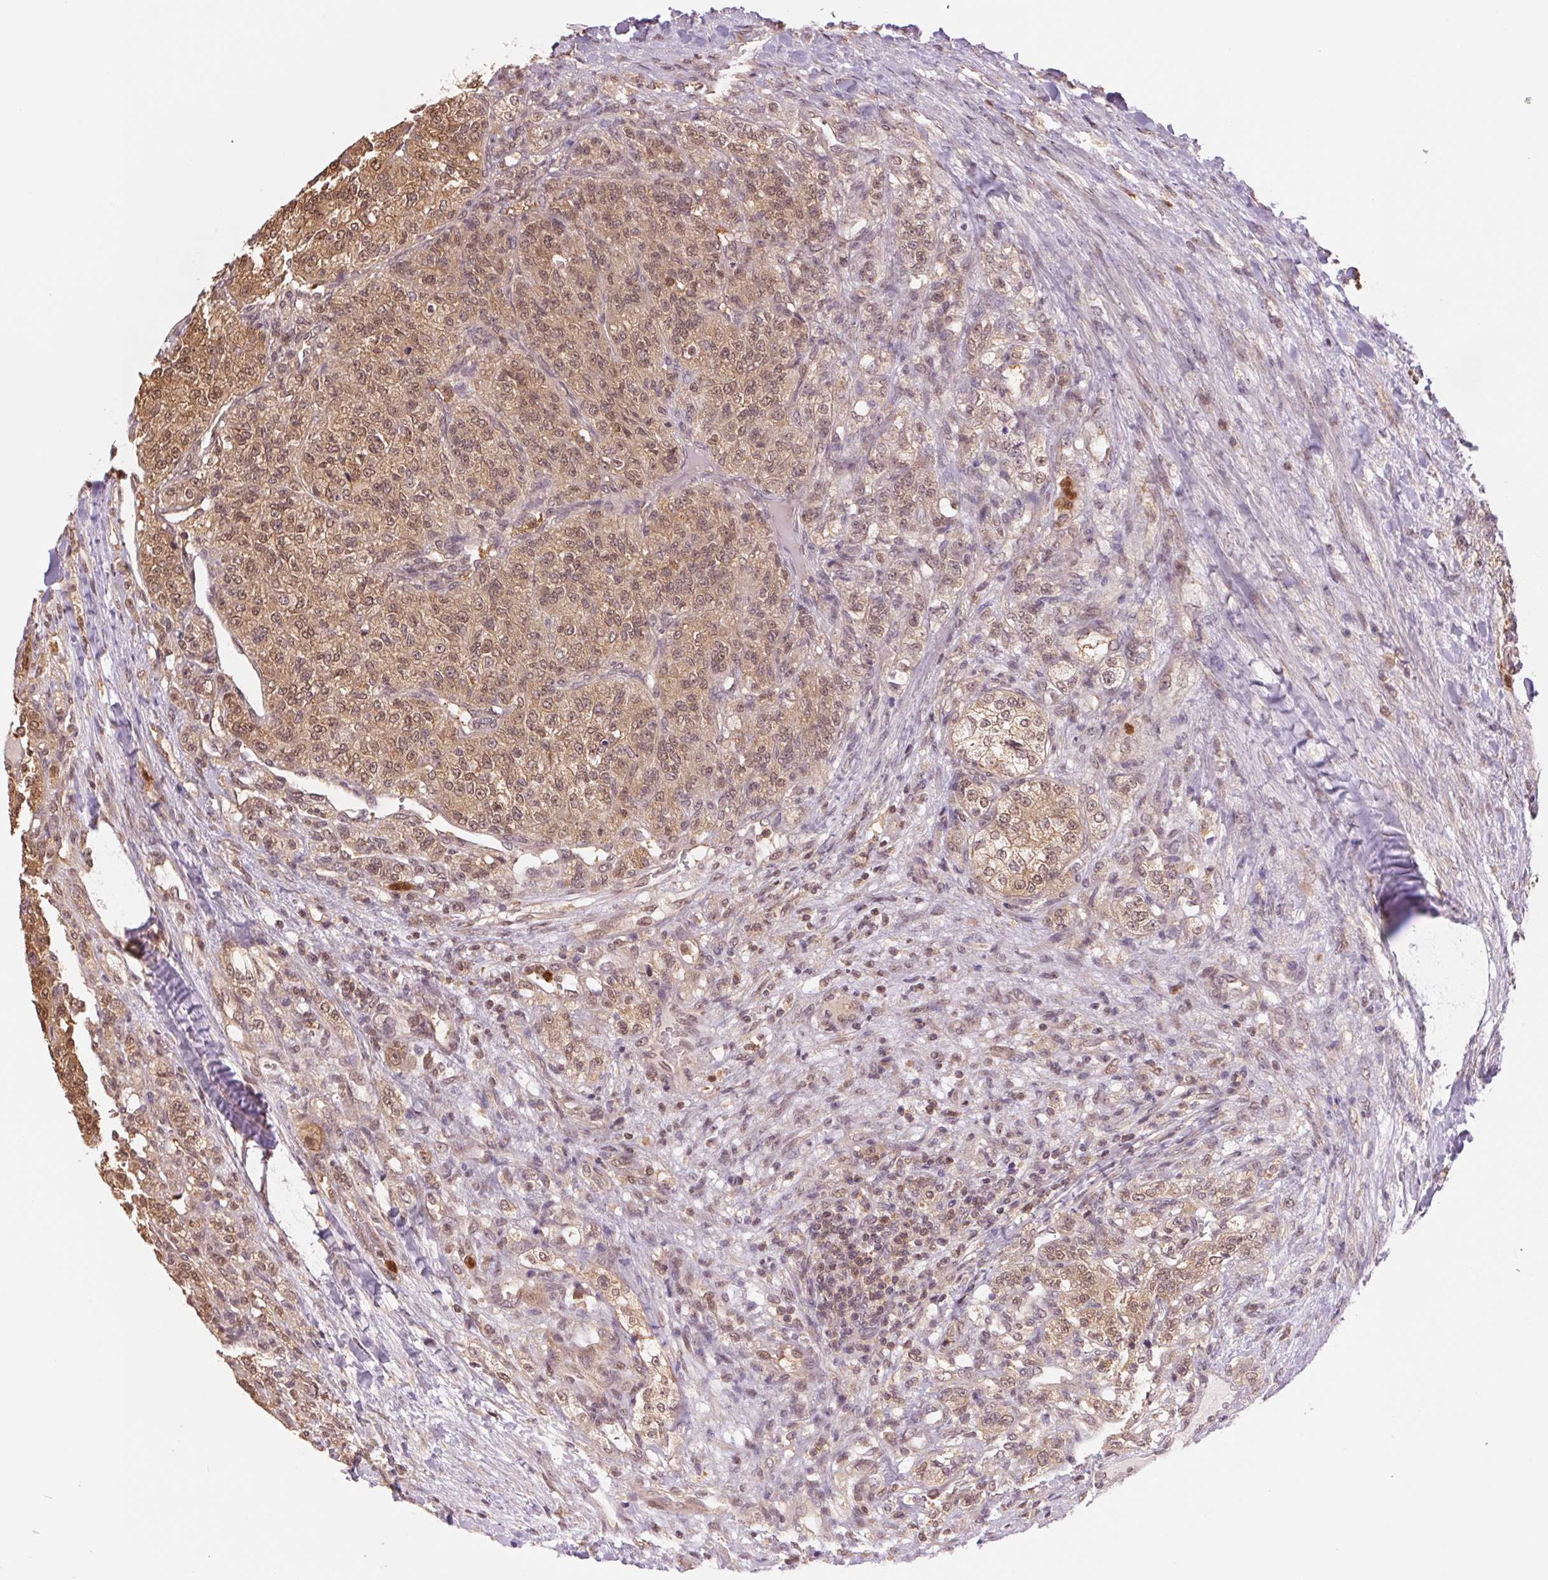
{"staining": {"intensity": "moderate", "quantity": ">75%", "location": "cytoplasmic/membranous,nuclear"}, "tissue": "renal cancer", "cell_type": "Tumor cells", "image_type": "cancer", "snomed": [{"axis": "morphology", "description": "Adenocarcinoma, NOS"}, {"axis": "topography", "description": "Kidney"}], "caption": "The immunohistochemical stain shows moderate cytoplasmic/membranous and nuclear positivity in tumor cells of renal cancer (adenocarcinoma) tissue.", "gene": "CDC123", "patient": {"sex": "female", "age": 63}}